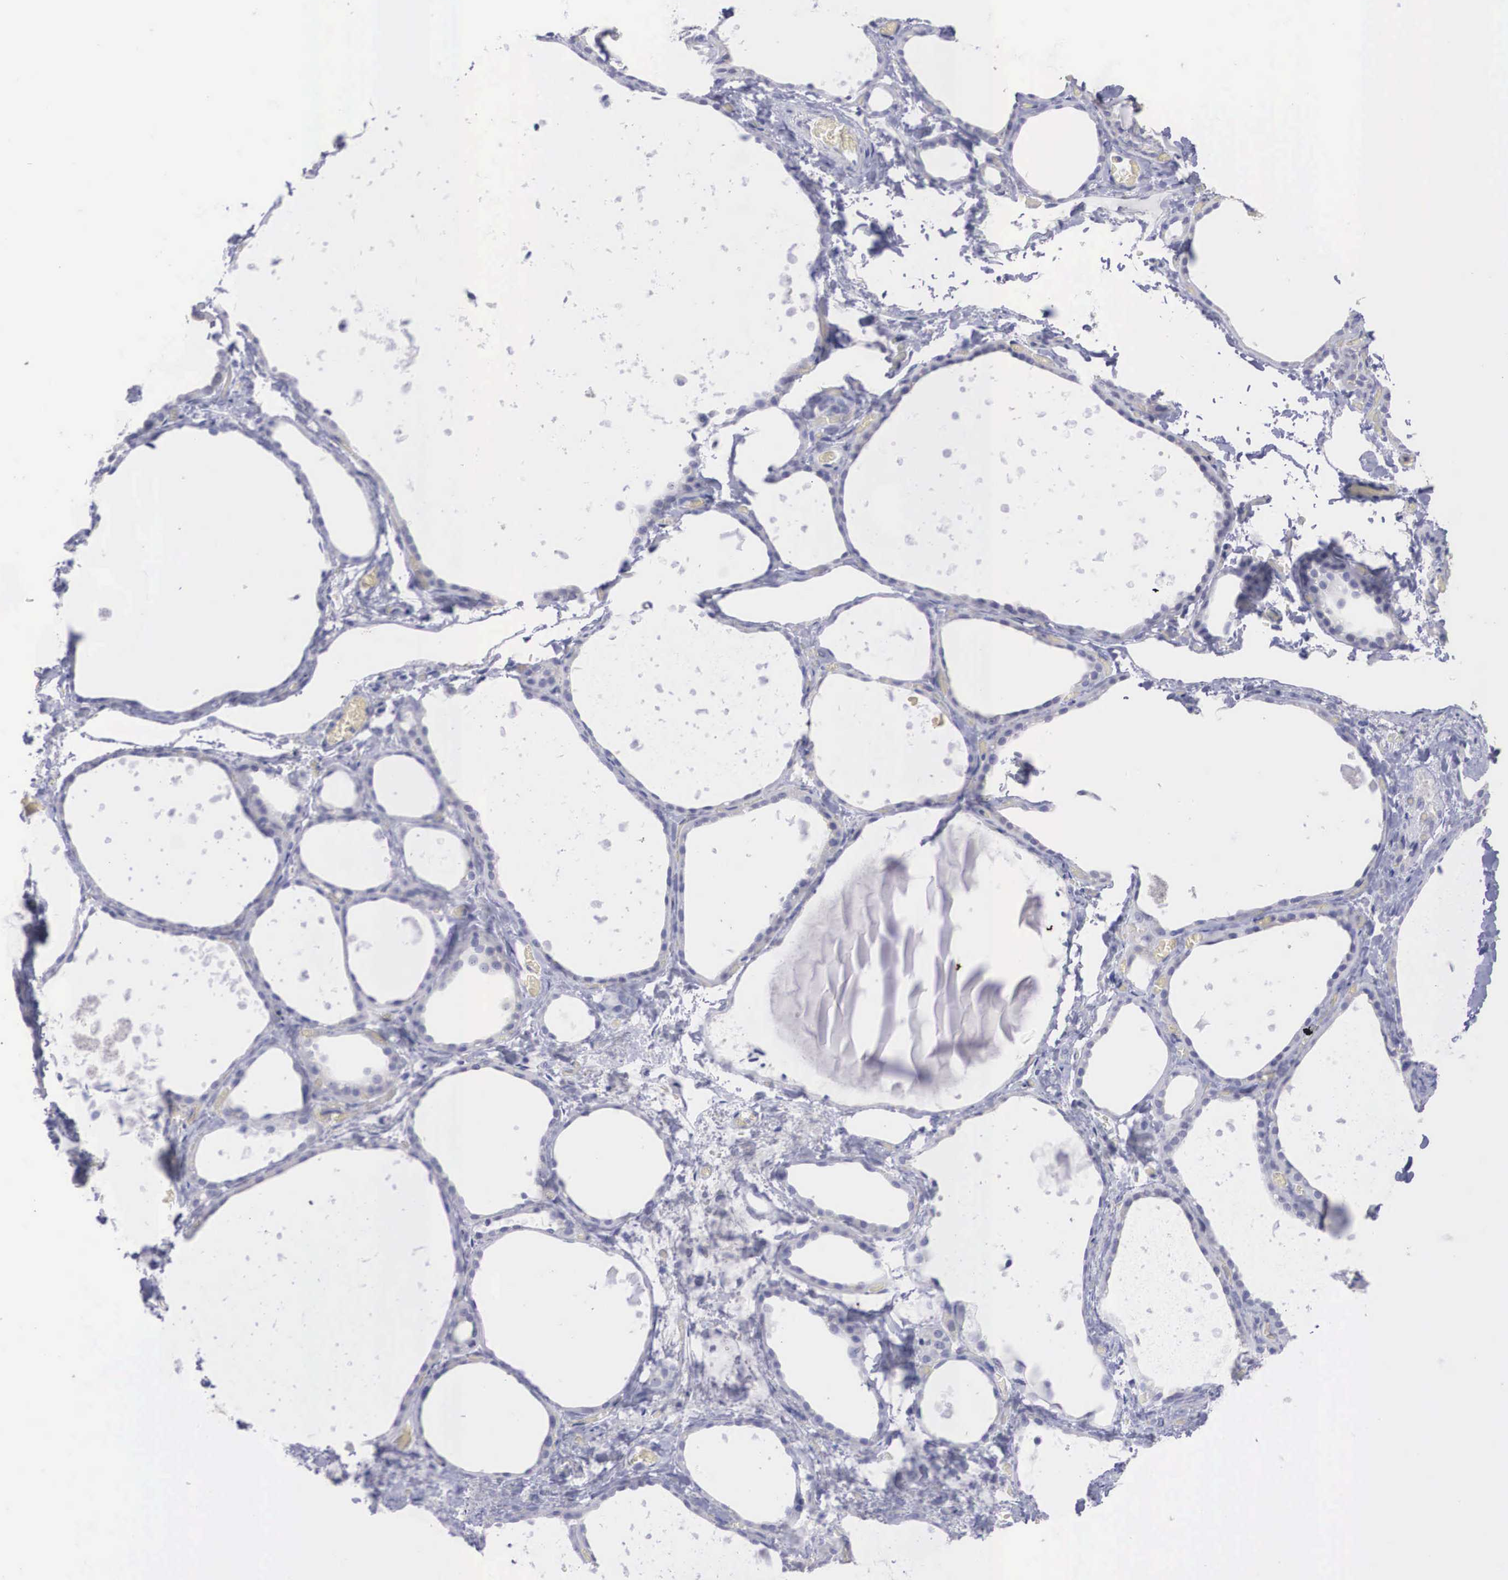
{"staining": {"intensity": "negative", "quantity": "none", "location": "none"}, "tissue": "thyroid gland", "cell_type": "Glandular cells", "image_type": "normal", "snomed": [{"axis": "morphology", "description": "Normal tissue, NOS"}, {"axis": "topography", "description": "Thyroid gland"}], "caption": "Human thyroid gland stained for a protein using IHC reveals no staining in glandular cells.", "gene": "REPS2", "patient": {"sex": "male", "age": 76}}